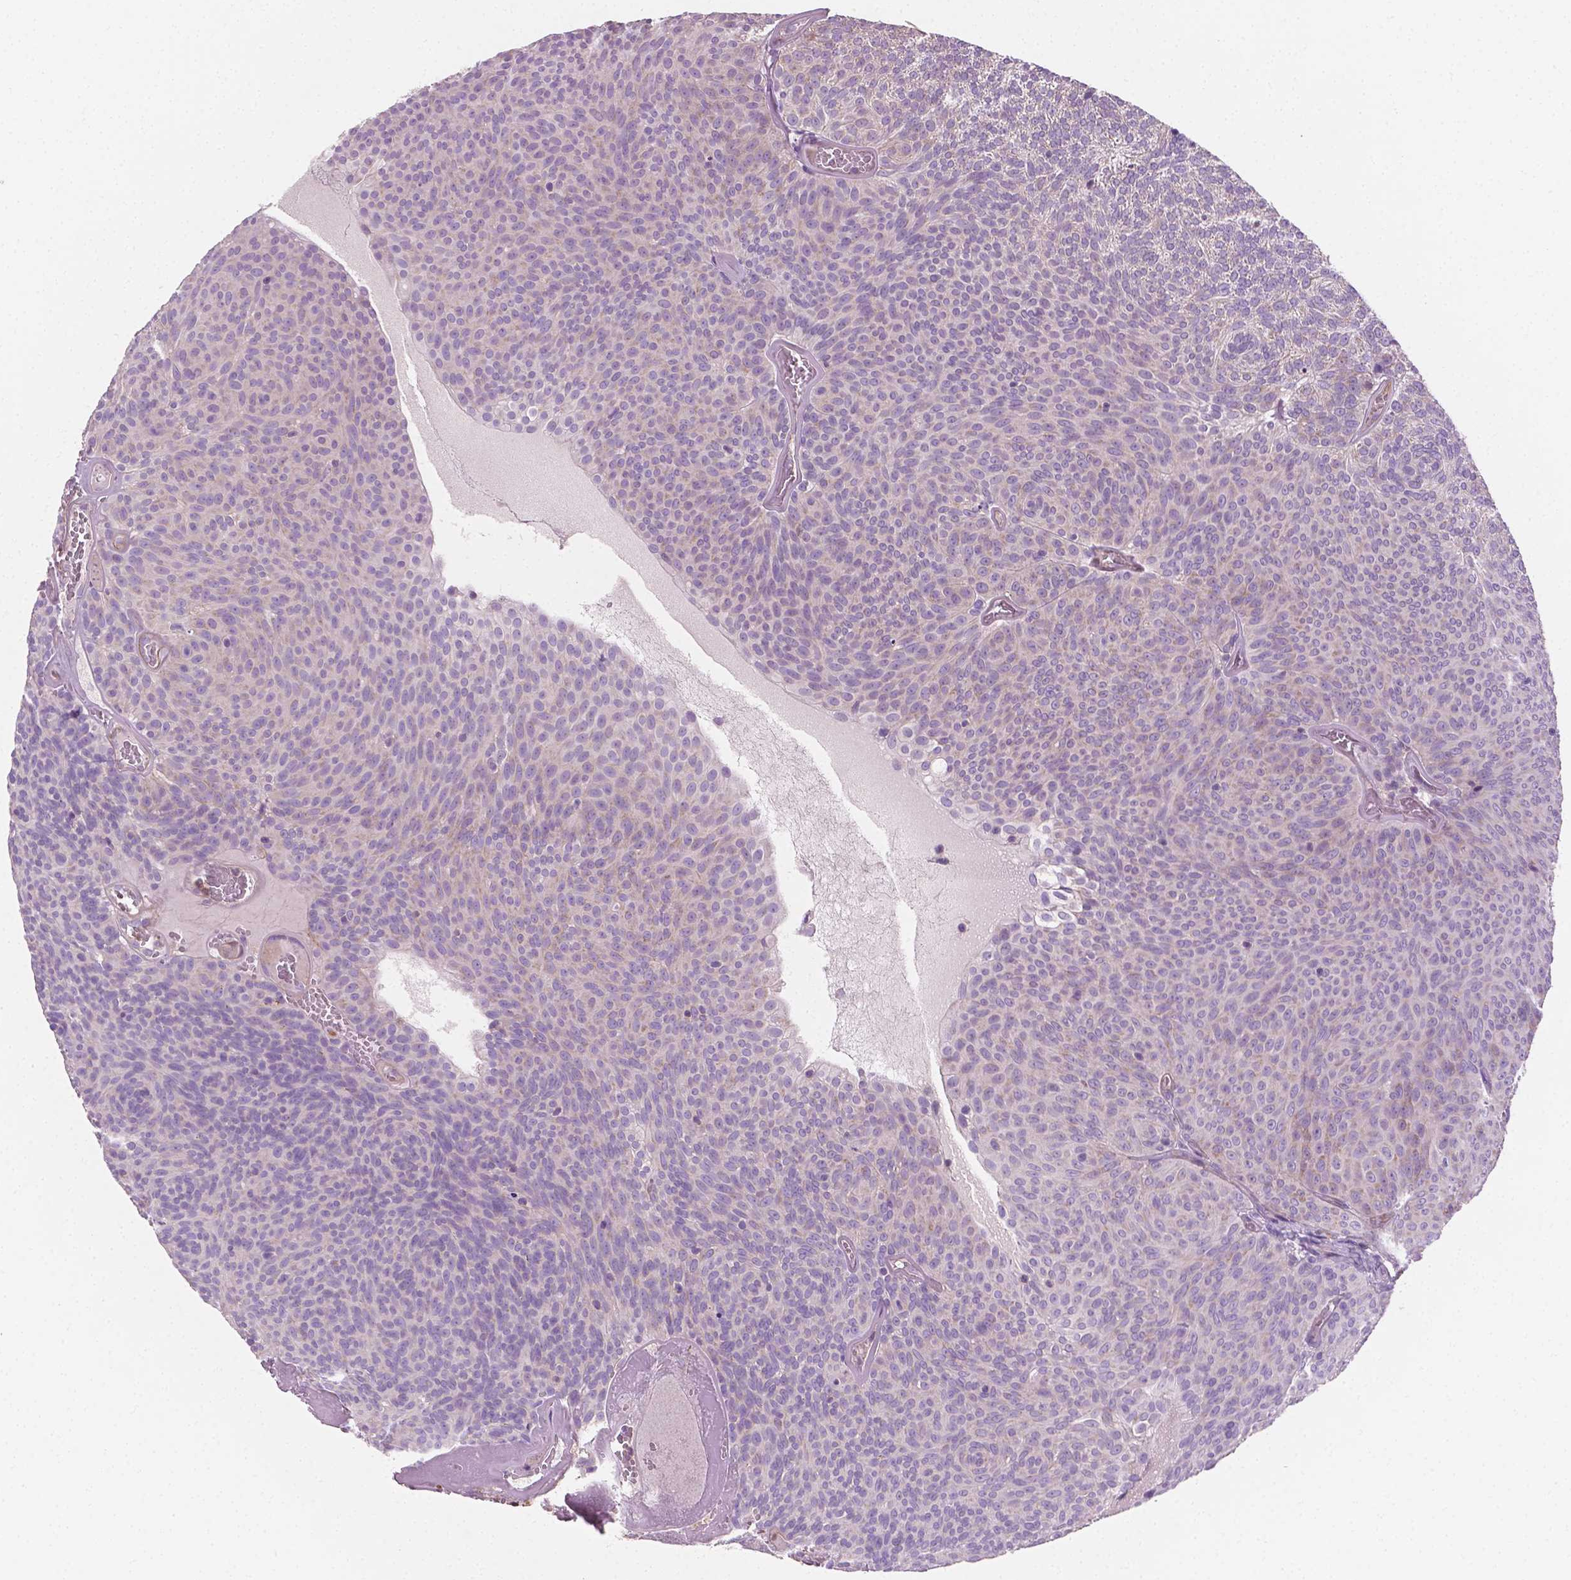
{"staining": {"intensity": "negative", "quantity": "none", "location": "none"}, "tissue": "urothelial cancer", "cell_type": "Tumor cells", "image_type": "cancer", "snomed": [{"axis": "morphology", "description": "Urothelial carcinoma, Low grade"}, {"axis": "topography", "description": "Urinary bladder"}], "caption": "High magnification brightfield microscopy of urothelial cancer stained with DAB (3,3'-diaminobenzidine) (brown) and counterstained with hematoxylin (blue): tumor cells show no significant expression.", "gene": "PTX3", "patient": {"sex": "male", "age": 77}}